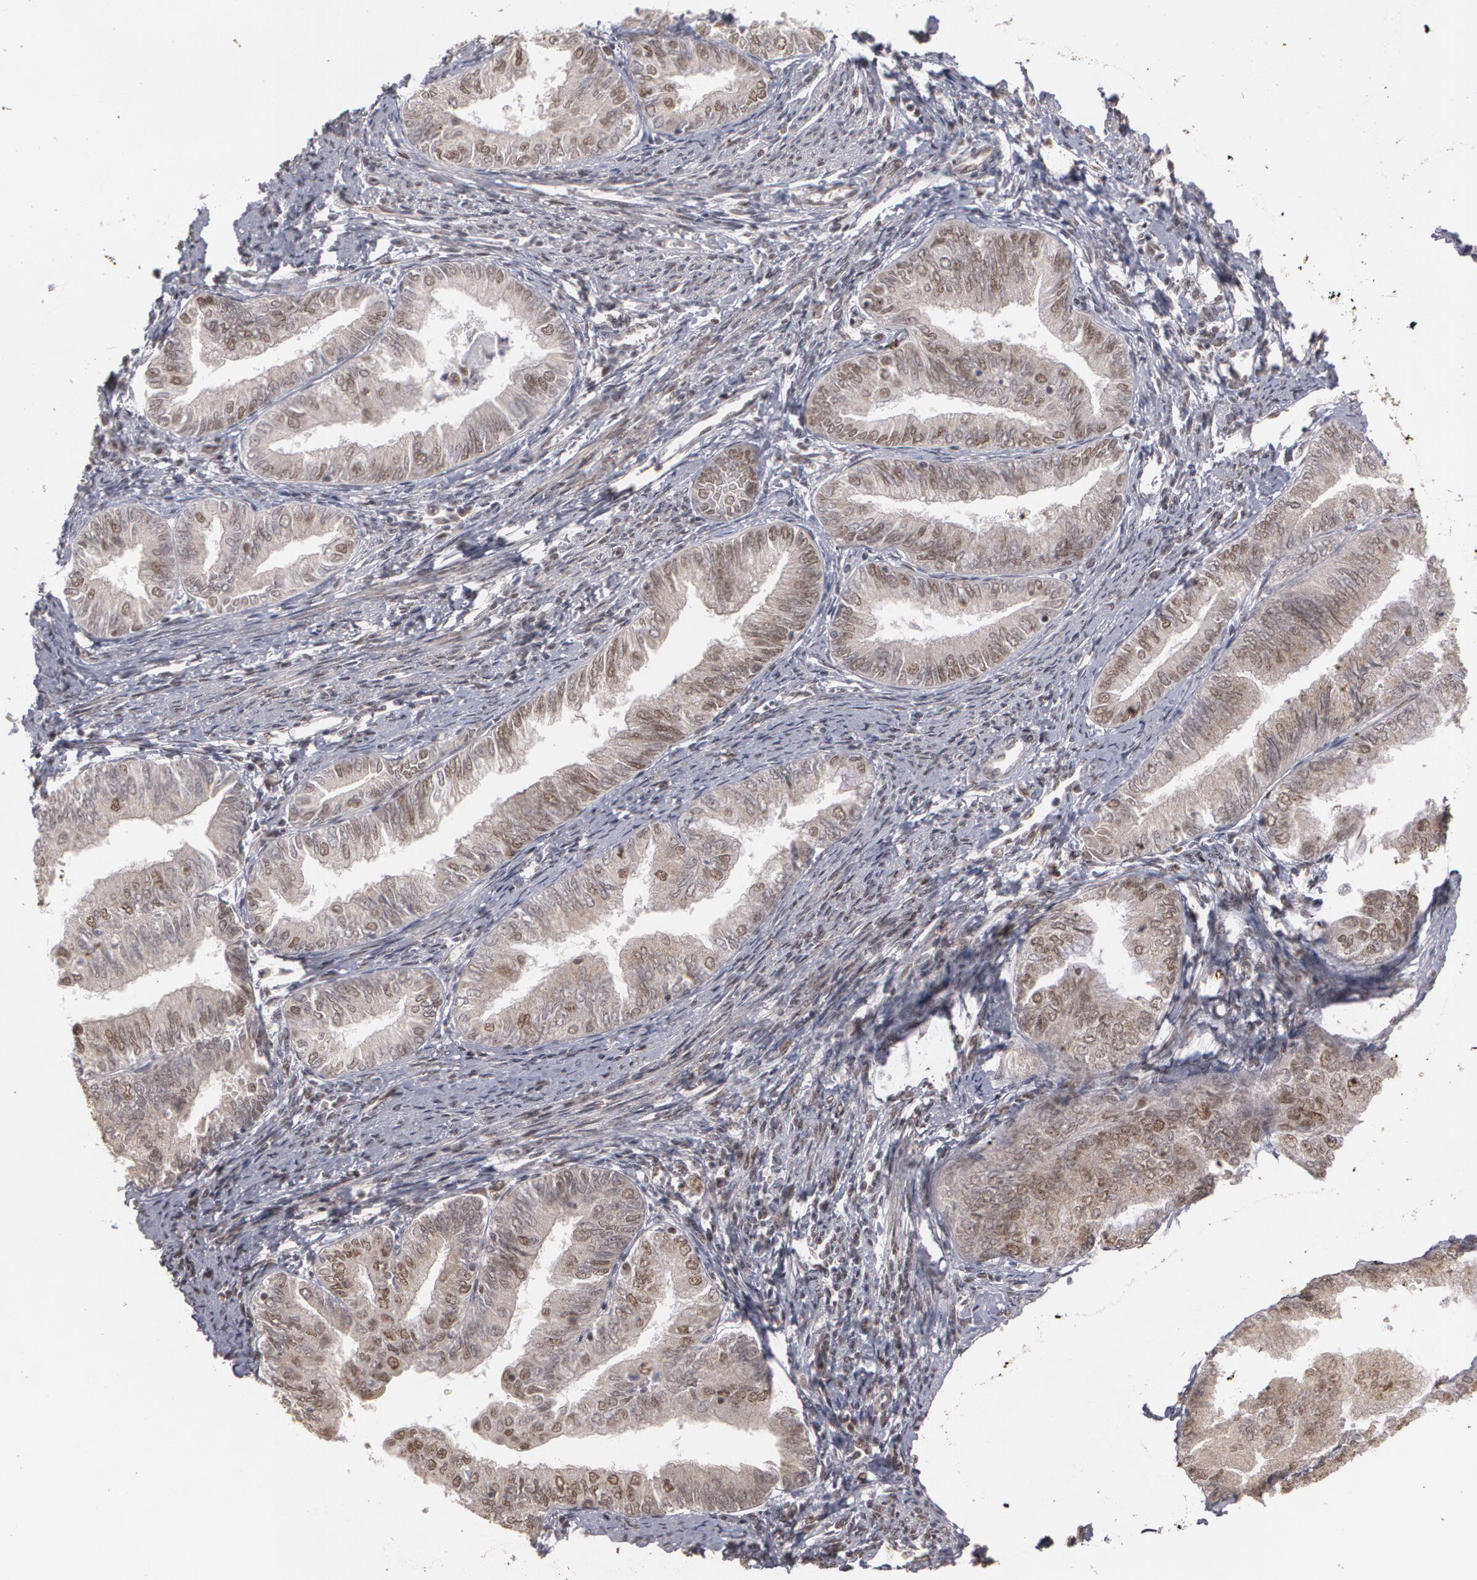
{"staining": {"intensity": "moderate", "quantity": ">75%", "location": "cytoplasmic/membranous,nuclear"}, "tissue": "endometrial cancer", "cell_type": "Tumor cells", "image_type": "cancer", "snomed": [{"axis": "morphology", "description": "Adenocarcinoma, NOS"}, {"axis": "topography", "description": "Endometrium"}], "caption": "An IHC histopathology image of neoplastic tissue is shown. Protein staining in brown labels moderate cytoplasmic/membranous and nuclear positivity in endometrial adenocarcinoma within tumor cells.", "gene": "ZNF75A", "patient": {"sex": "female", "age": 66}}